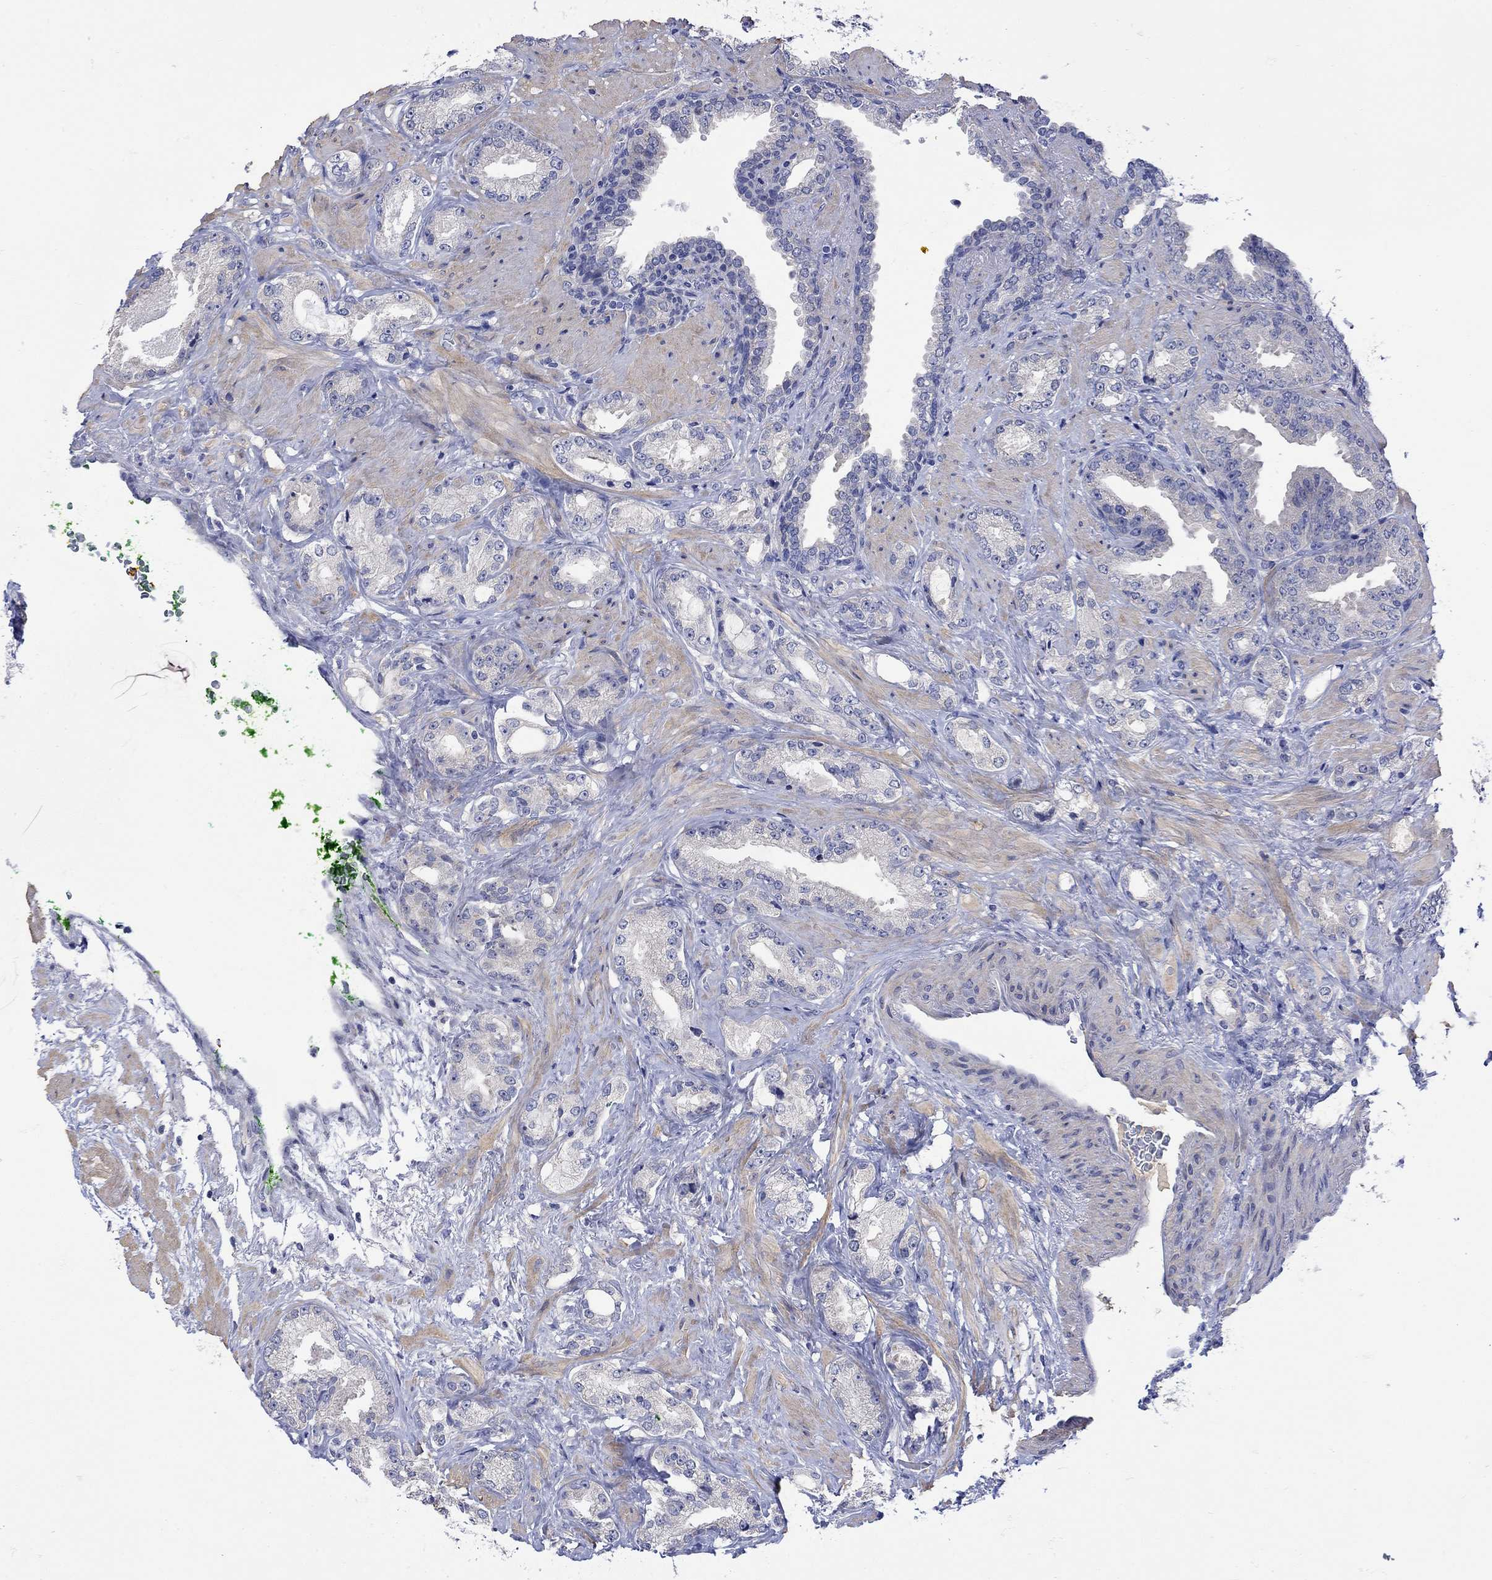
{"staining": {"intensity": "negative", "quantity": "none", "location": "none"}, "tissue": "prostate cancer", "cell_type": "Tumor cells", "image_type": "cancer", "snomed": [{"axis": "morphology", "description": "Adenocarcinoma, Low grade"}, {"axis": "topography", "description": "Prostate"}], "caption": "Tumor cells are negative for protein expression in human prostate cancer (low-grade adenocarcinoma).", "gene": "MSI1", "patient": {"sex": "male", "age": 68}}